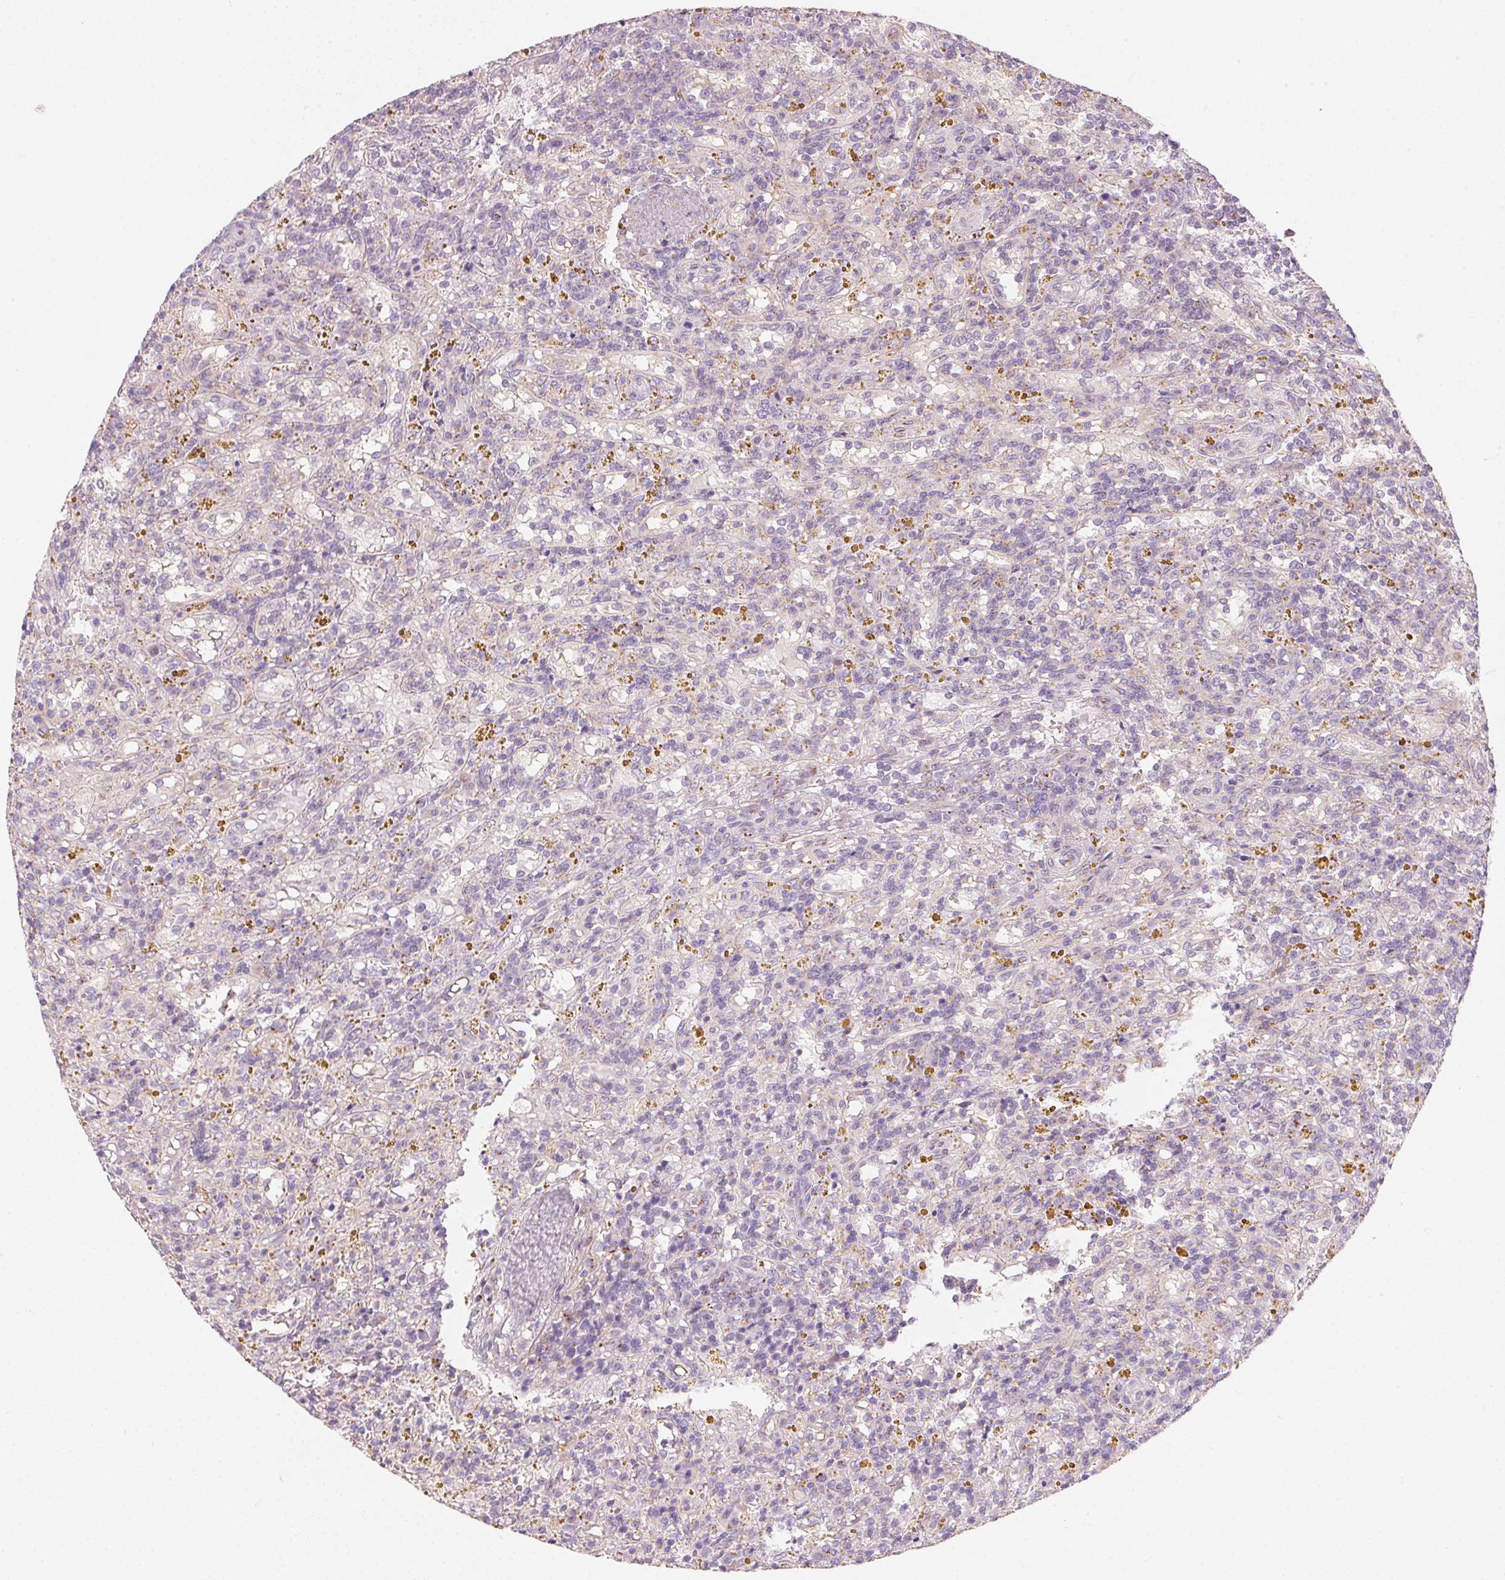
{"staining": {"intensity": "negative", "quantity": "none", "location": "none"}, "tissue": "lymphoma", "cell_type": "Tumor cells", "image_type": "cancer", "snomed": [{"axis": "morphology", "description": "Malignant lymphoma, non-Hodgkin's type, Low grade"}, {"axis": "topography", "description": "Spleen"}], "caption": "The photomicrograph exhibits no staining of tumor cells in lymphoma. (Stains: DAB IHC with hematoxylin counter stain, Microscopy: brightfield microscopy at high magnification).", "gene": "DRAM2", "patient": {"sex": "female", "age": 65}}